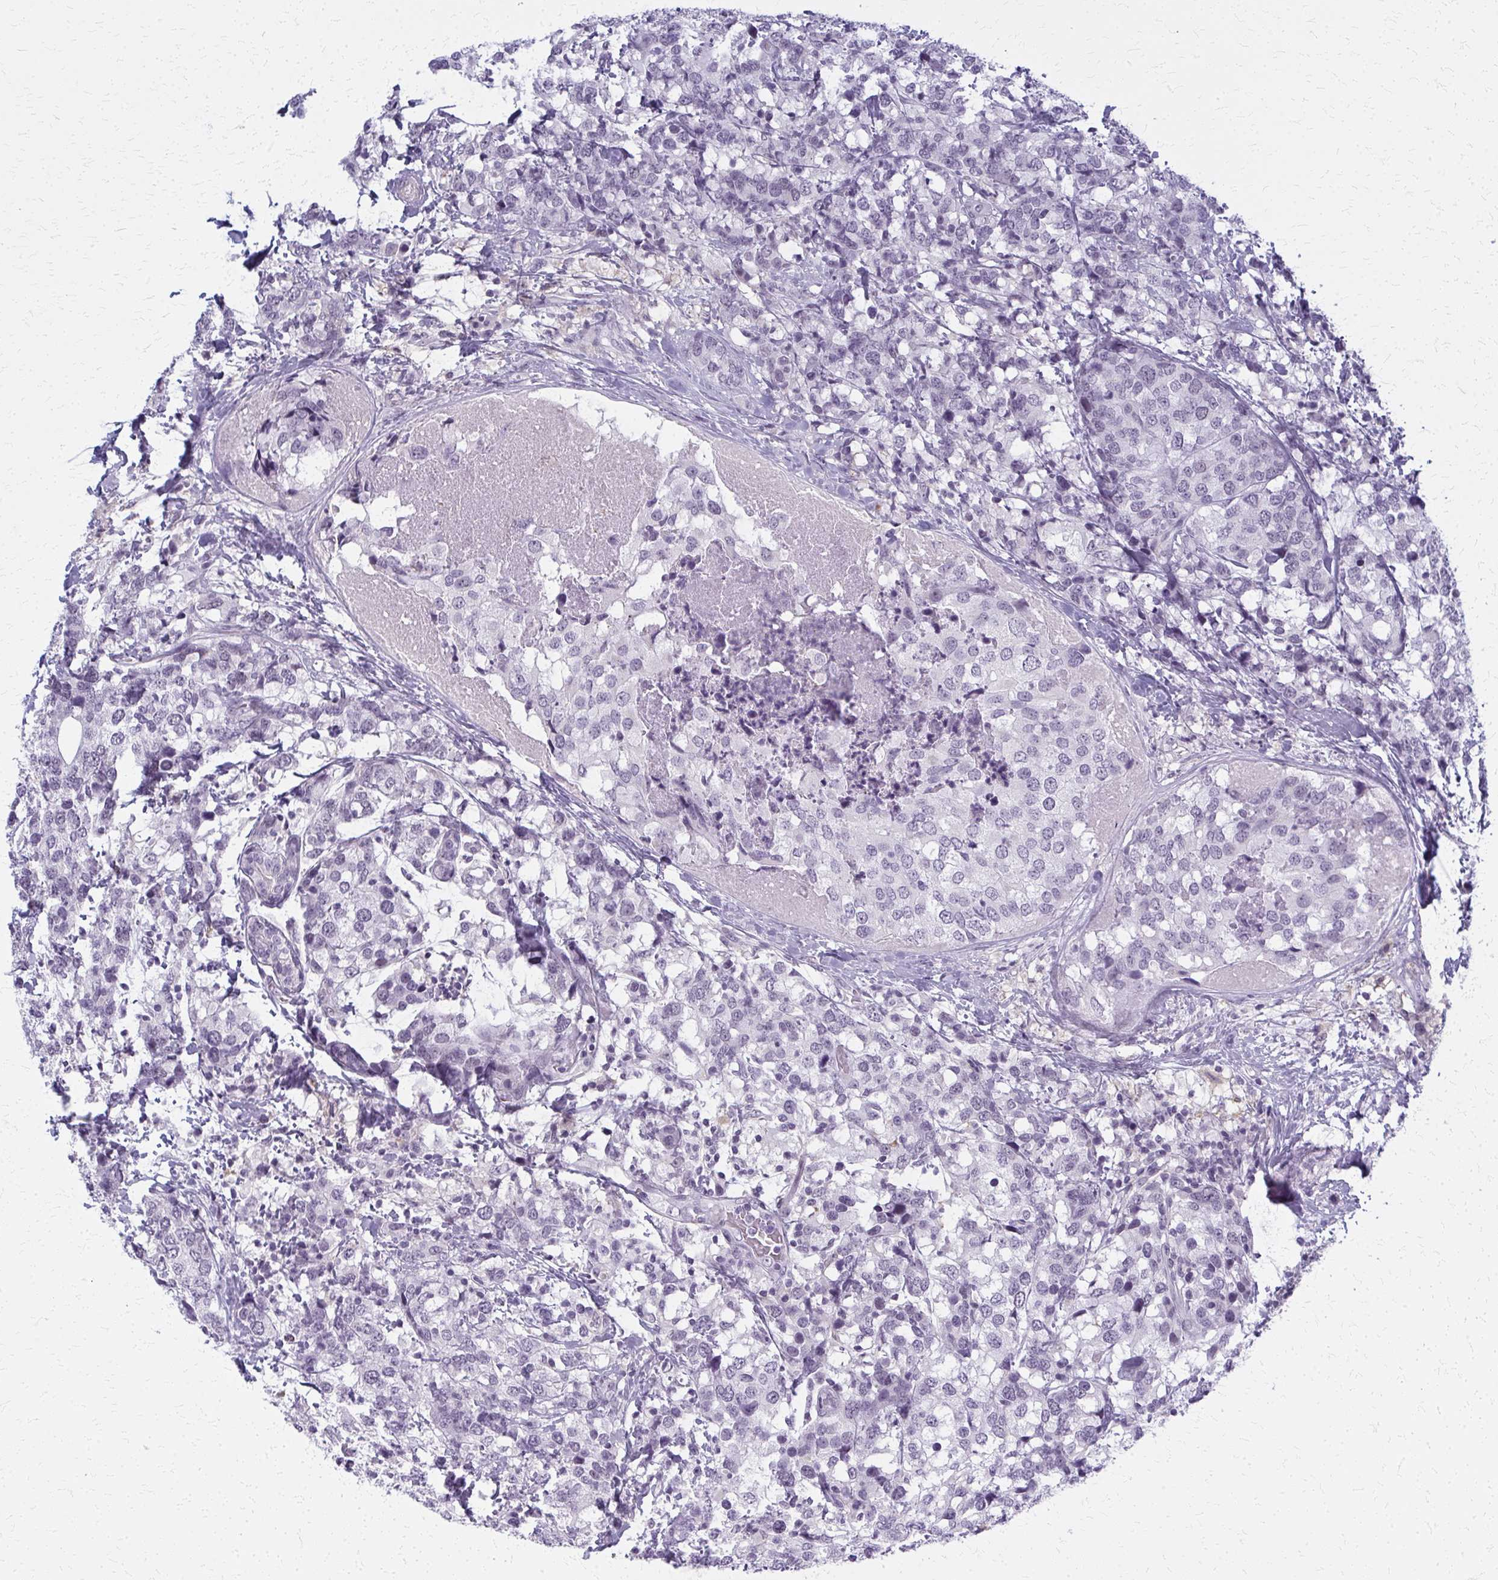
{"staining": {"intensity": "negative", "quantity": "none", "location": "none"}, "tissue": "breast cancer", "cell_type": "Tumor cells", "image_type": "cancer", "snomed": [{"axis": "morphology", "description": "Lobular carcinoma"}, {"axis": "topography", "description": "Breast"}], "caption": "This image is of lobular carcinoma (breast) stained with immunohistochemistry (IHC) to label a protein in brown with the nuclei are counter-stained blue. There is no positivity in tumor cells.", "gene": "CASQ2", "patient": {"sex": "female", "age": 59}}